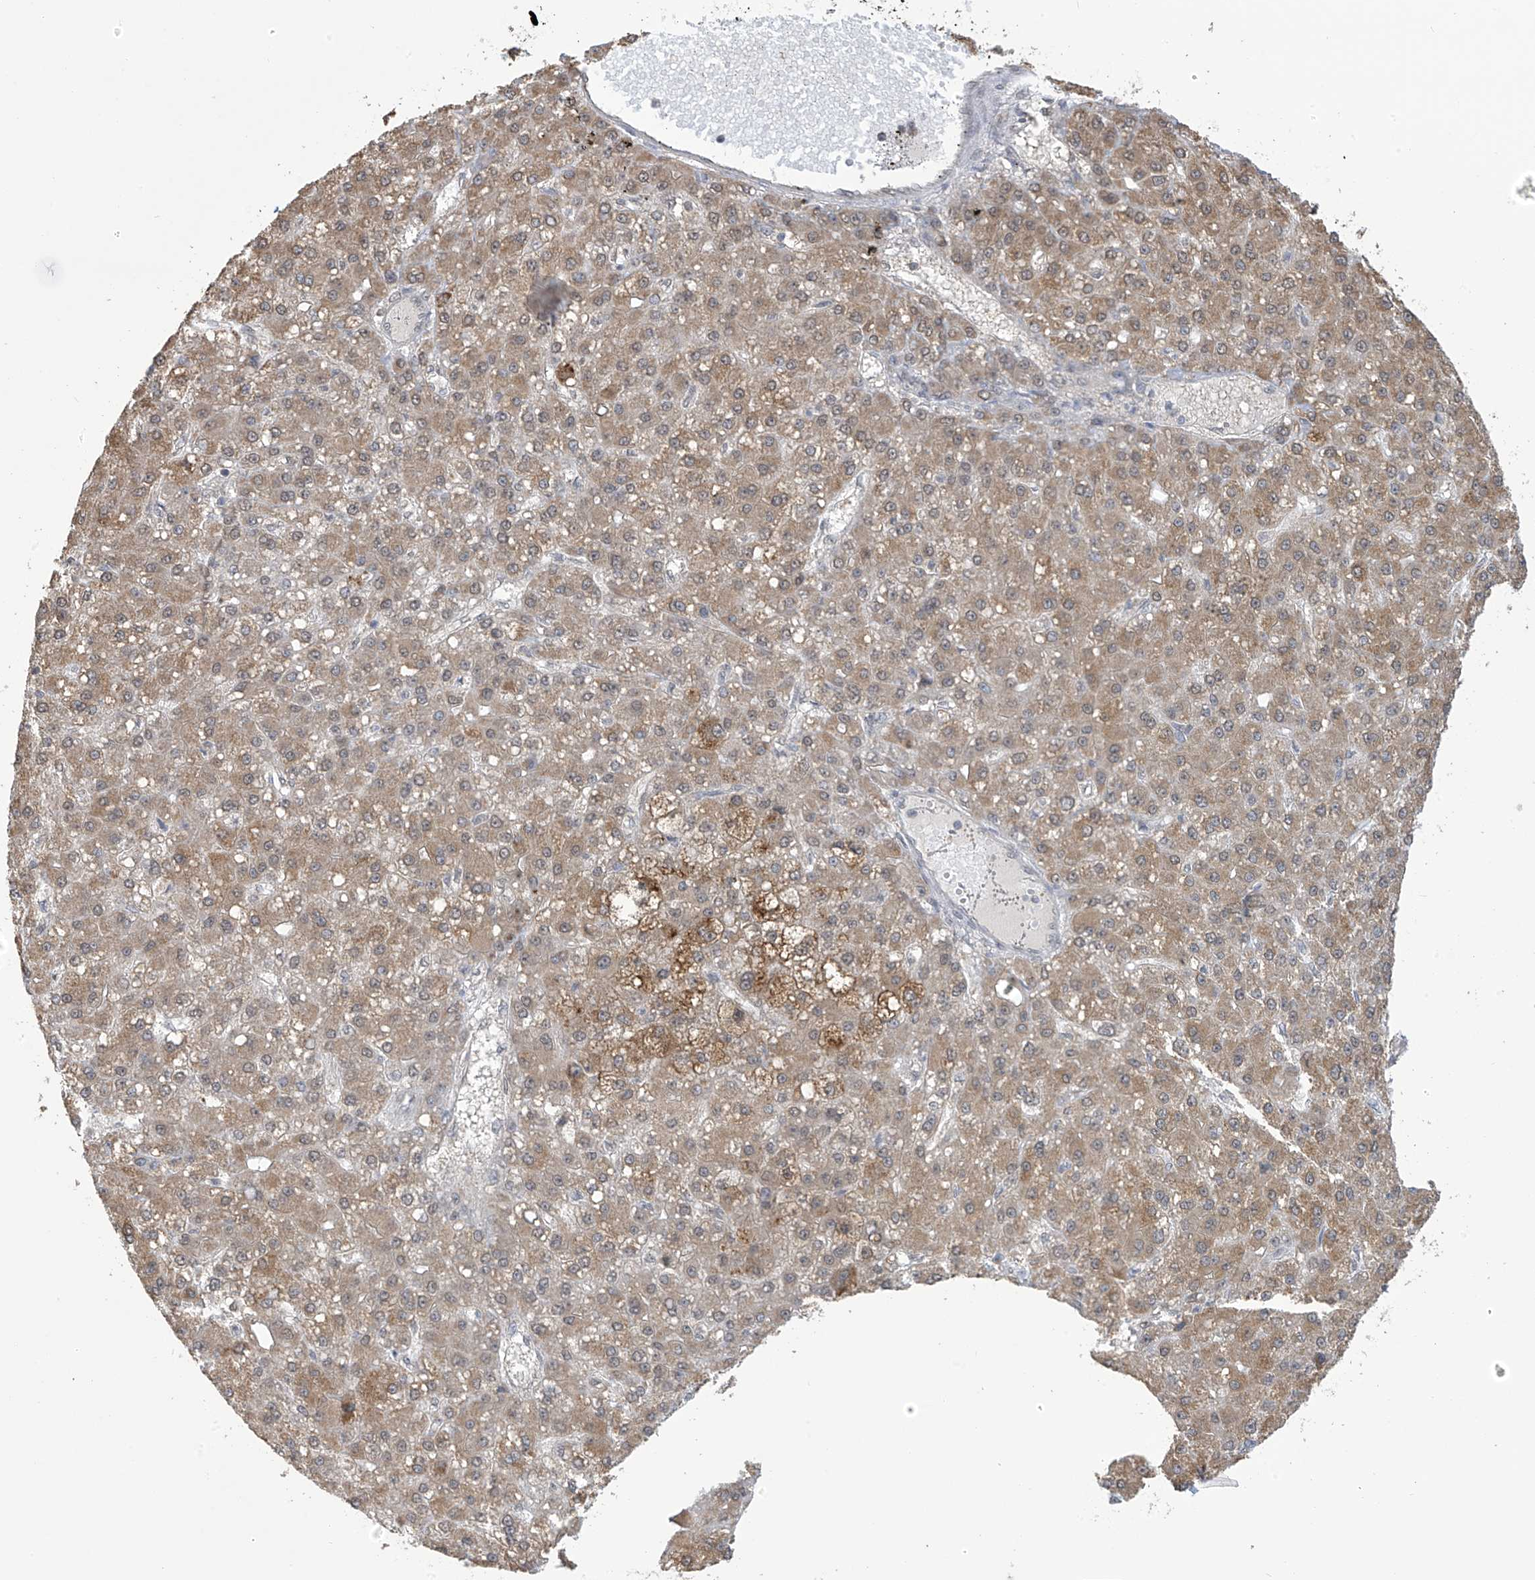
{"staining": {"intensity": "moderate", "quantity": ">75%", "location": "cytoplasmic/membranous,nuclear"}, "tissue": "liver cancer", "cell_type": "Tumor cells", "image_type": "cancer", "snomed": [{"axis": "morphology", "description": "Carcinoma, Hepatocellular, NOS"}, {"axis": "topography", "description": "Liver"}], "caption": "A brown stain labels moderate cytoplasmic/membranous and nuclear expression of a protein in hepatocellular carcinoma (liver) tumor cells.", "gene": "KIAA1522", "patient": {"sex": "male", "age": 67}}